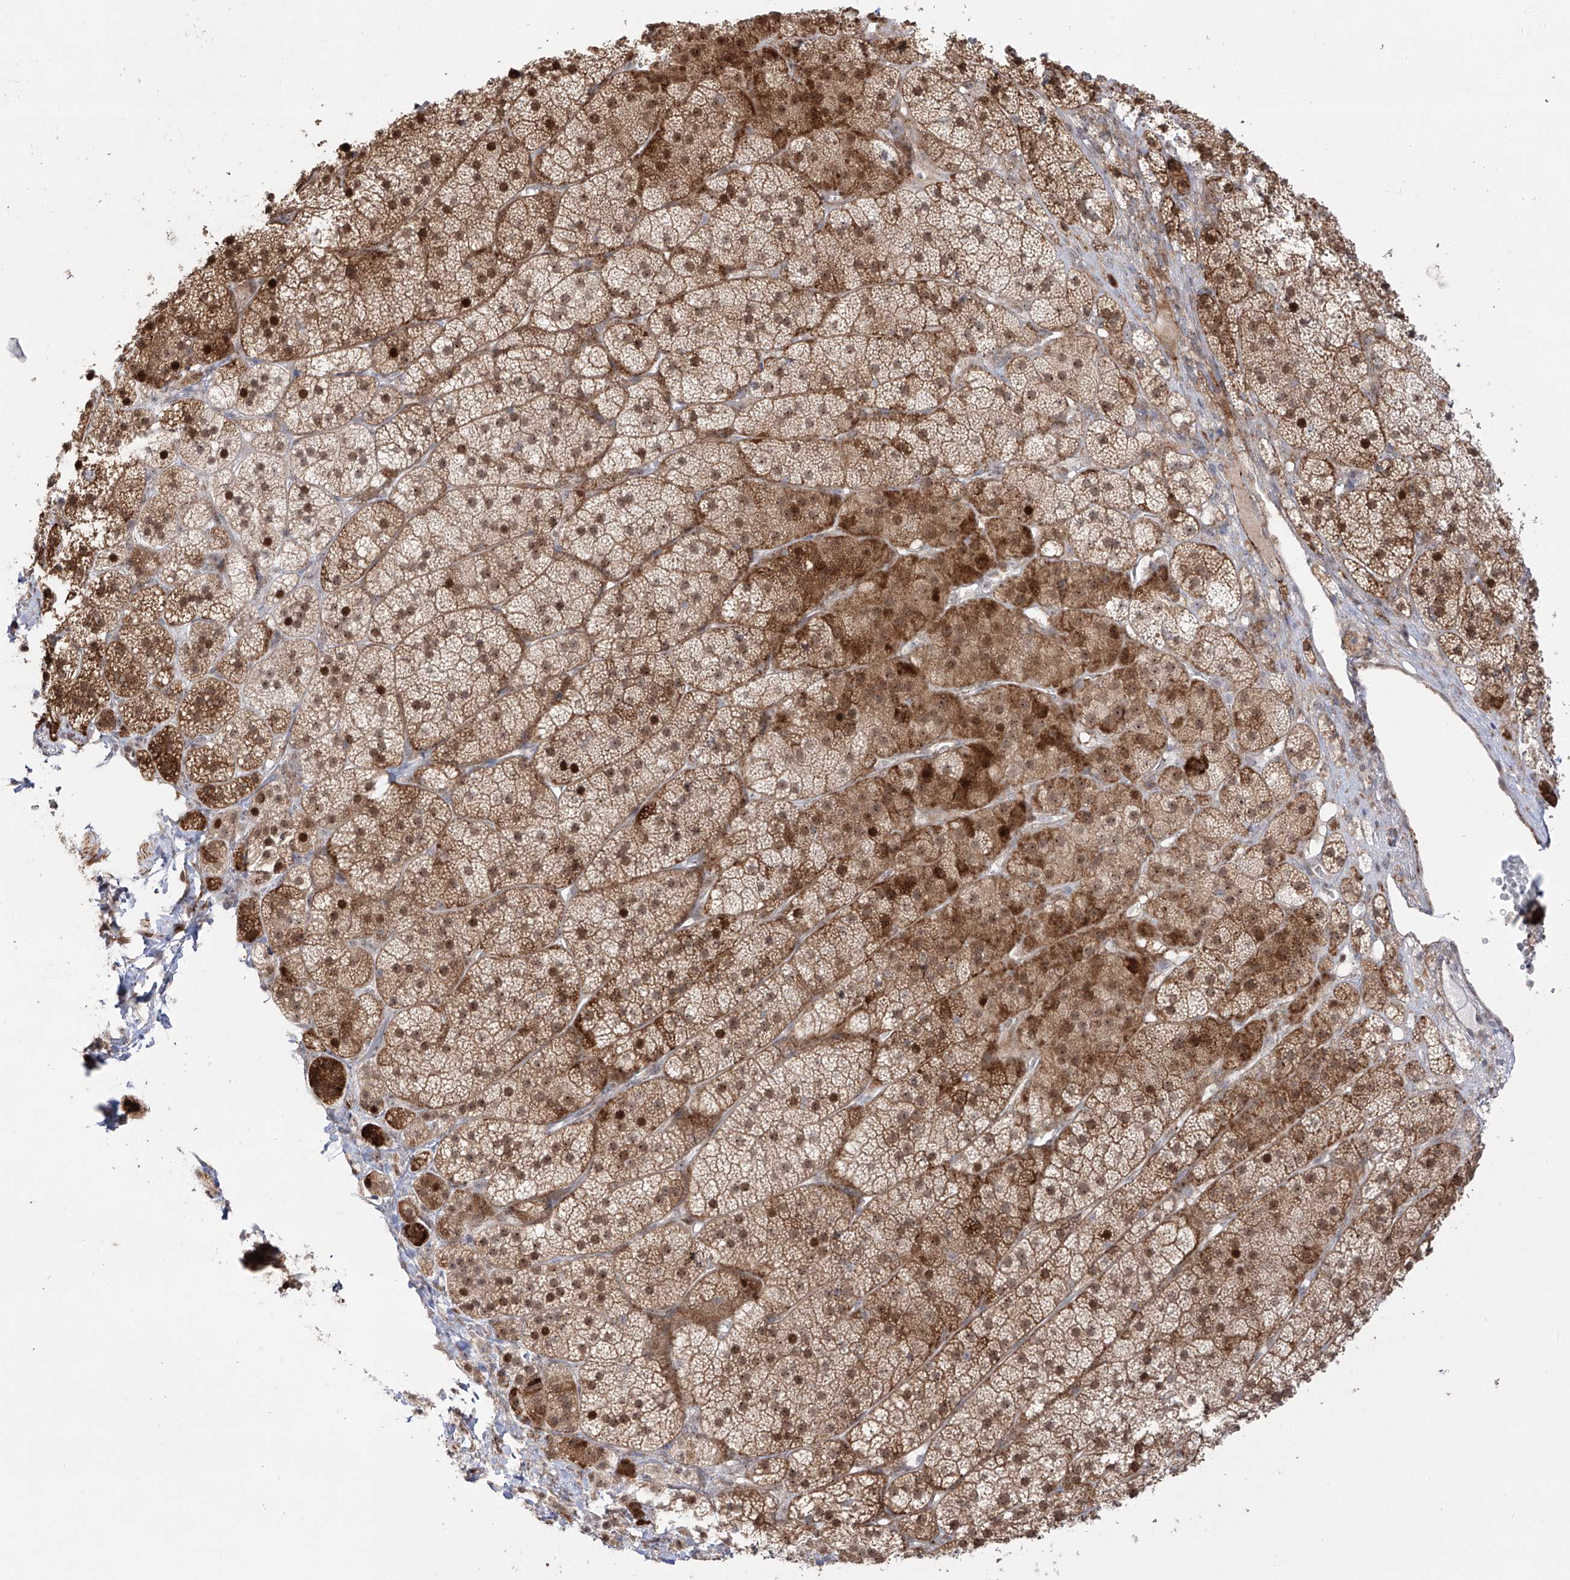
{"staining": {"intensity": "moderate", "quantity": ">75%", "location": "cytoplasmic/membranous,nuclear"}, "tissue": "adrenal gland", "cell_type": "Glandular cells", "image_type": "normal", "snomed": [{"axis": "morphology", "description": "Normal tissue, NOS"}, {"axis": "topography", "description": "Adrenal gland"}], "caption": "Brown immunohistochemical staining in unremarkable human adrenal gland demonstrates moderate cytoplasmic/membranous,nuclear positivity in about >75% of glandular cells. The staining is performed using DAB brown chromogen to label protein expression. The nuclei are counter-stained blue using hematoxylin.", "gene": "ZNF180", "patient": {"sex": "female", "age": 44}}